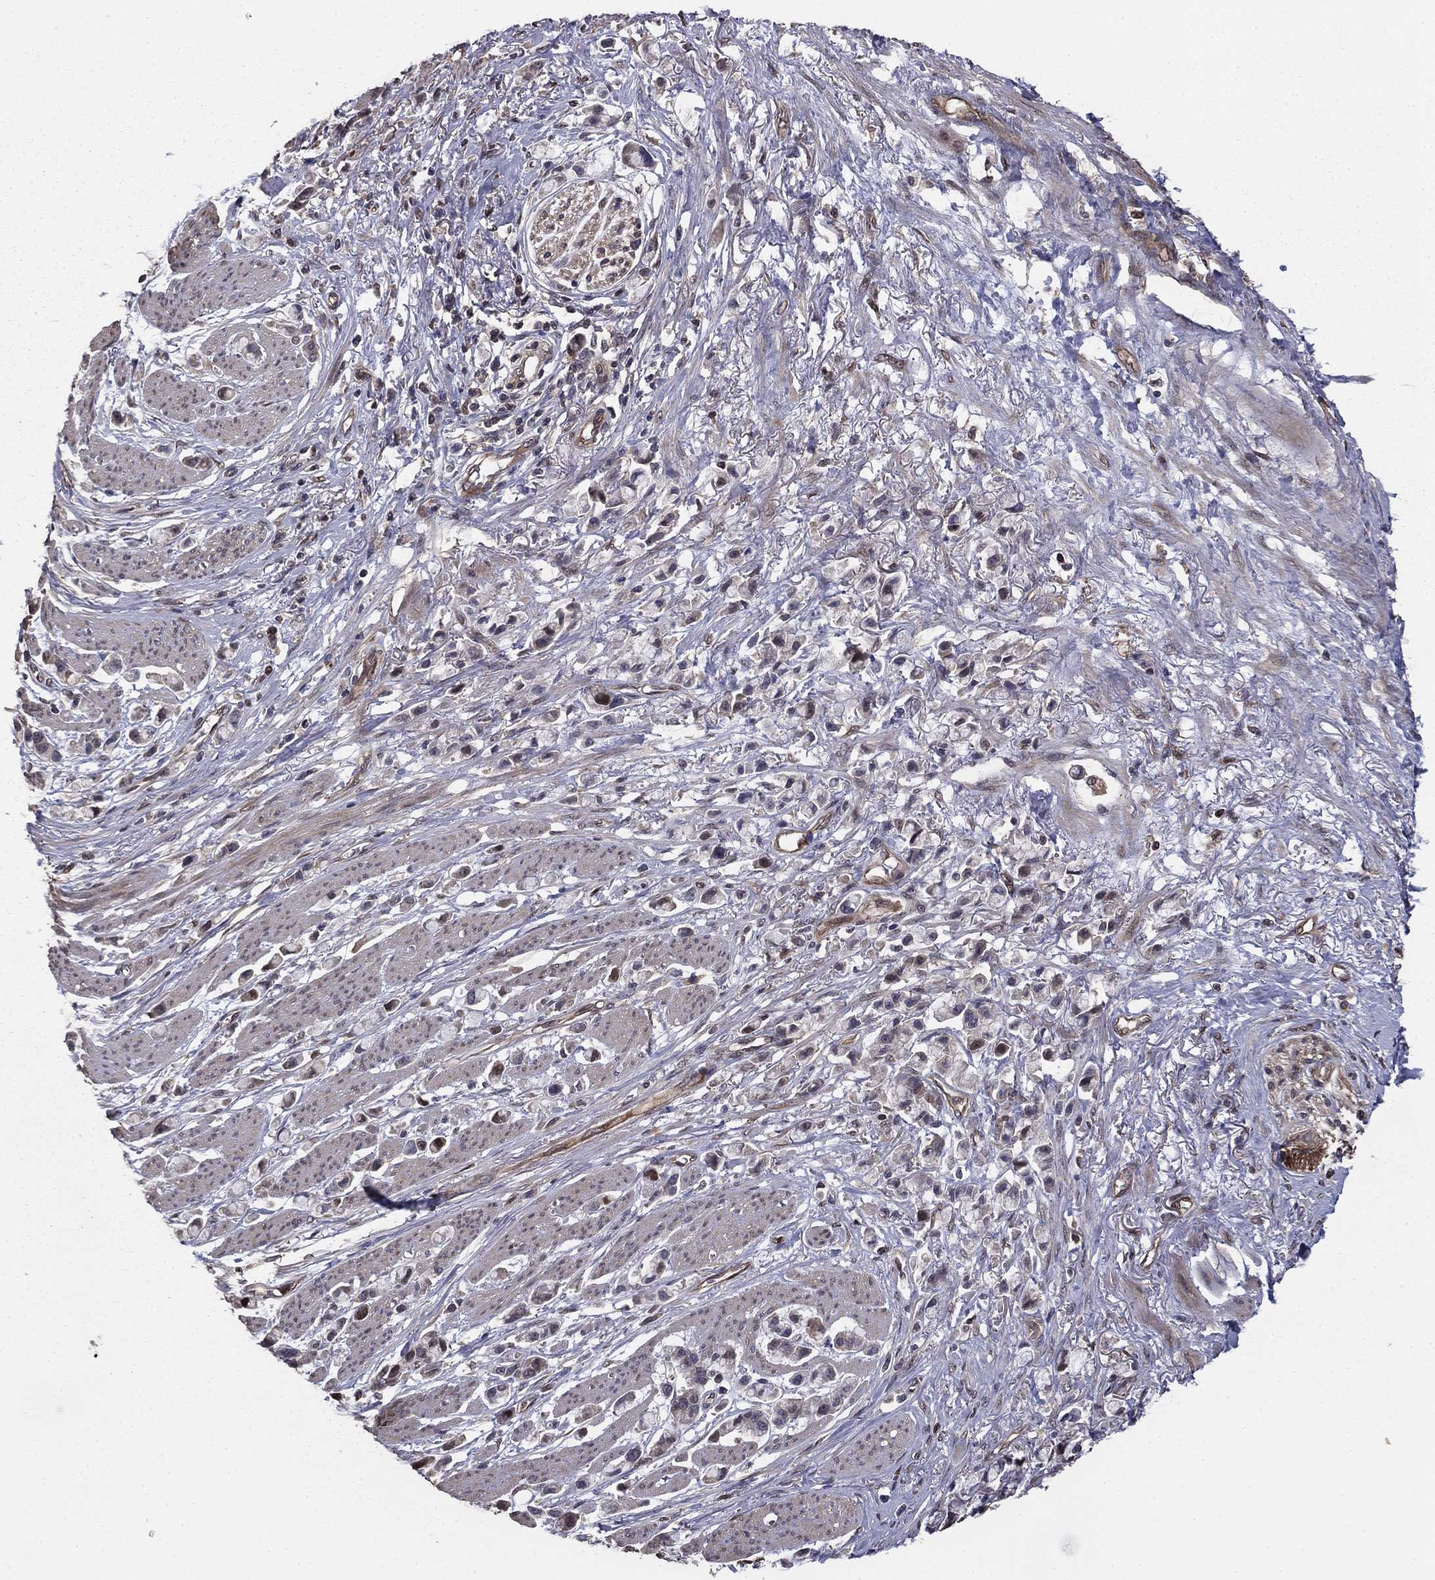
{"staining": {"intensity": "negative", "quantity": "none", "location": "none"}, "tissue": "stomach cancer", "cell_type": "Tumor cells", "image_type": "cancer", "snomed": [{"axis": "morphology", "description": "Adenocarcinoma, NOS"}, {"axis": "topography", "description": "Stomach"}], "caption": "An immunohistochemistry (IHC) histopathology image of adenocarcinoma (stomach) is shown. There is no staining in tumor cells of adenocarcinoma (stomach).", "gene": "GYG1", "patient": {"sex": "female", "age": 81}}